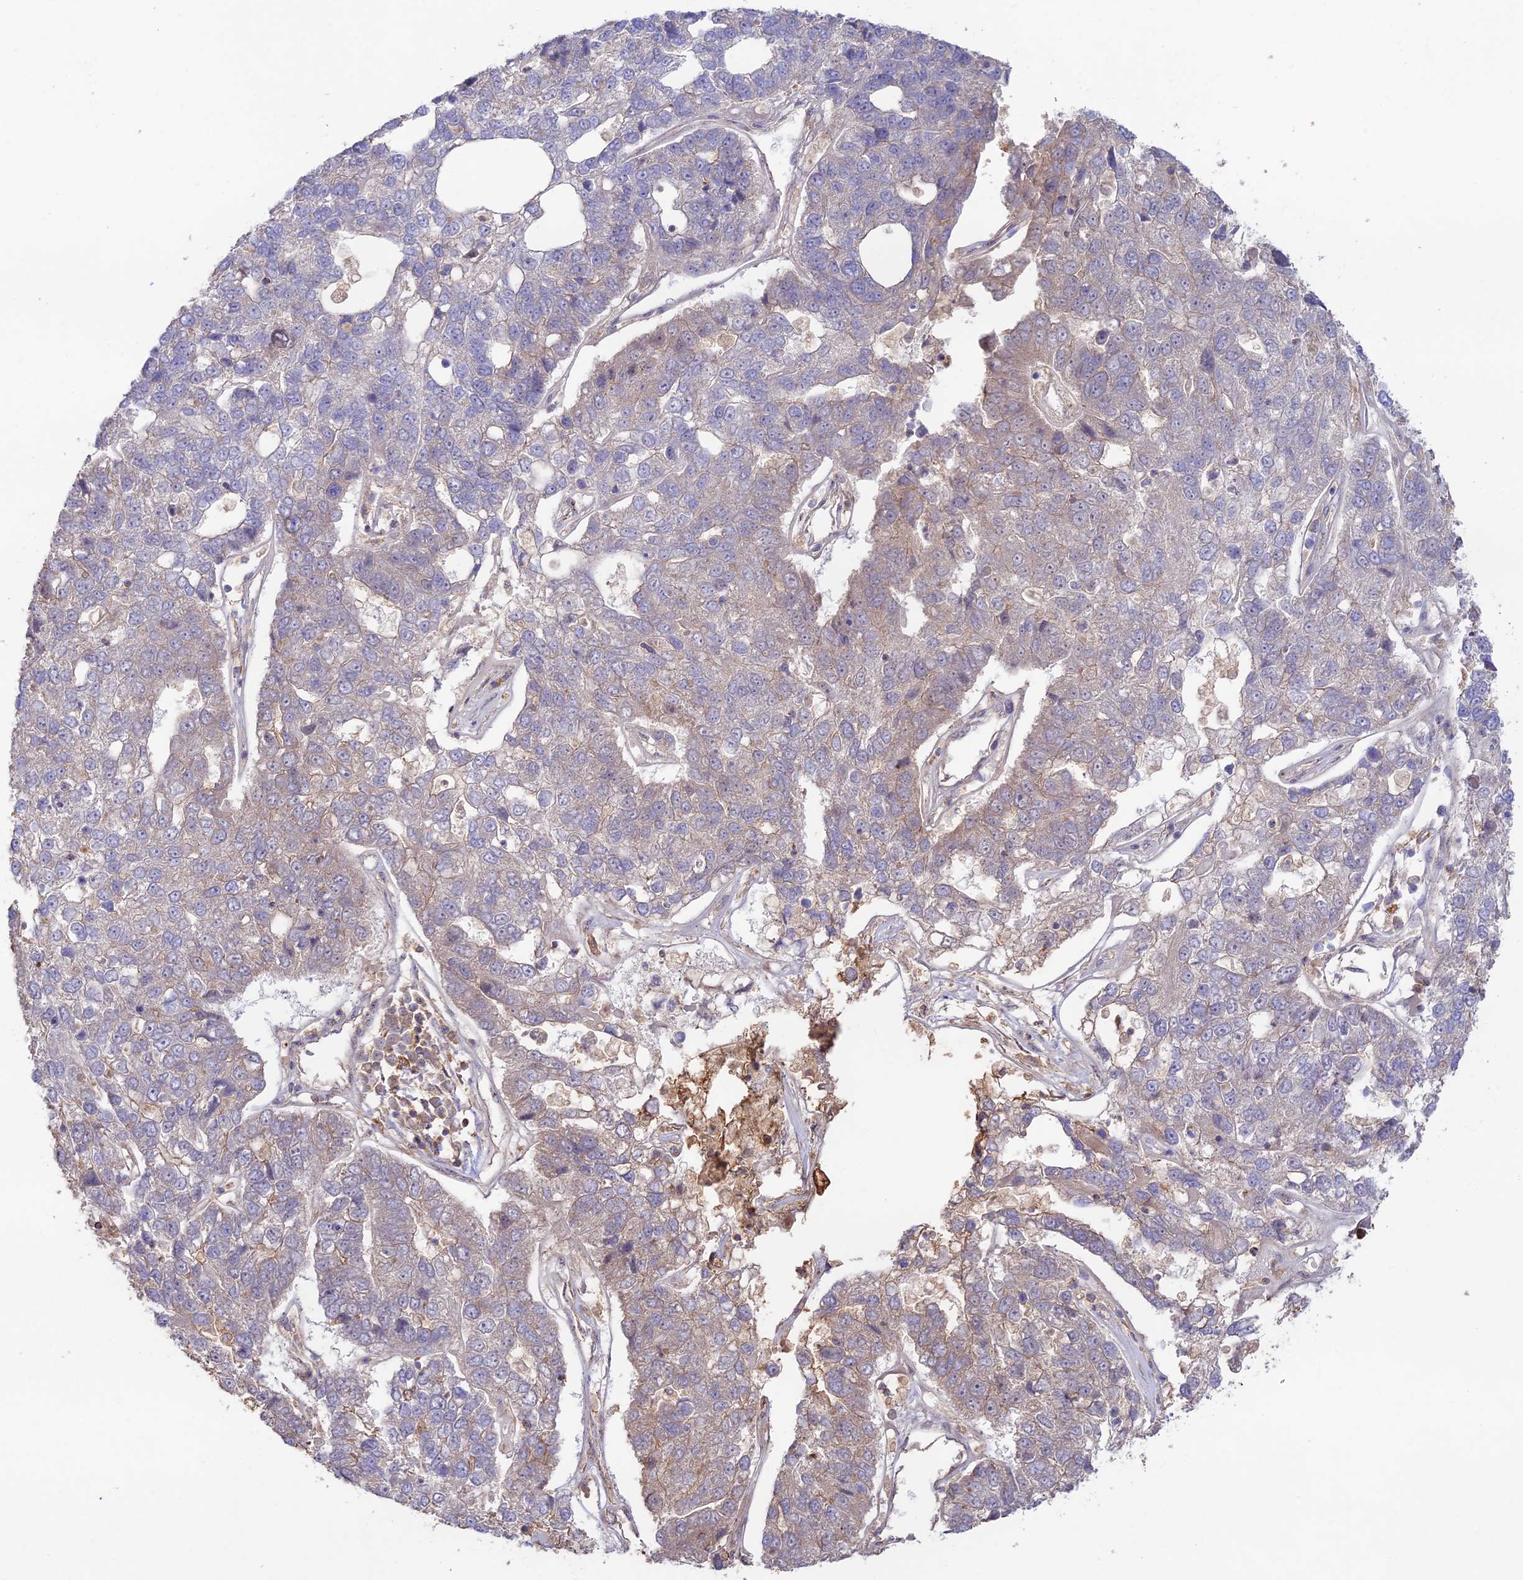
{"staining": {"intensity": "weak", "quantity": "<25%", "location": "cytoplasmic/membranous"}, "tissue": "pancreatic cancer", "cell_type": "Tumor cells", "image_type": "cancer", "snomed": [{"axis": "morphology", "description": "Adenocarcinoma, NOS"}, {"axis": "topography", "description": "Pancreas"}], "caption": "Immunohistochemical staining of pancreatic cancer shows no significant expression in tumor cells. (Stains: DAB immunohistochemistry (IHC) with hematoxylin counter stain, Microscopy: brightfield microscopy at high magnification).", "gene": "CLCF1", "patient": {"sex": "female", "age": 61}}